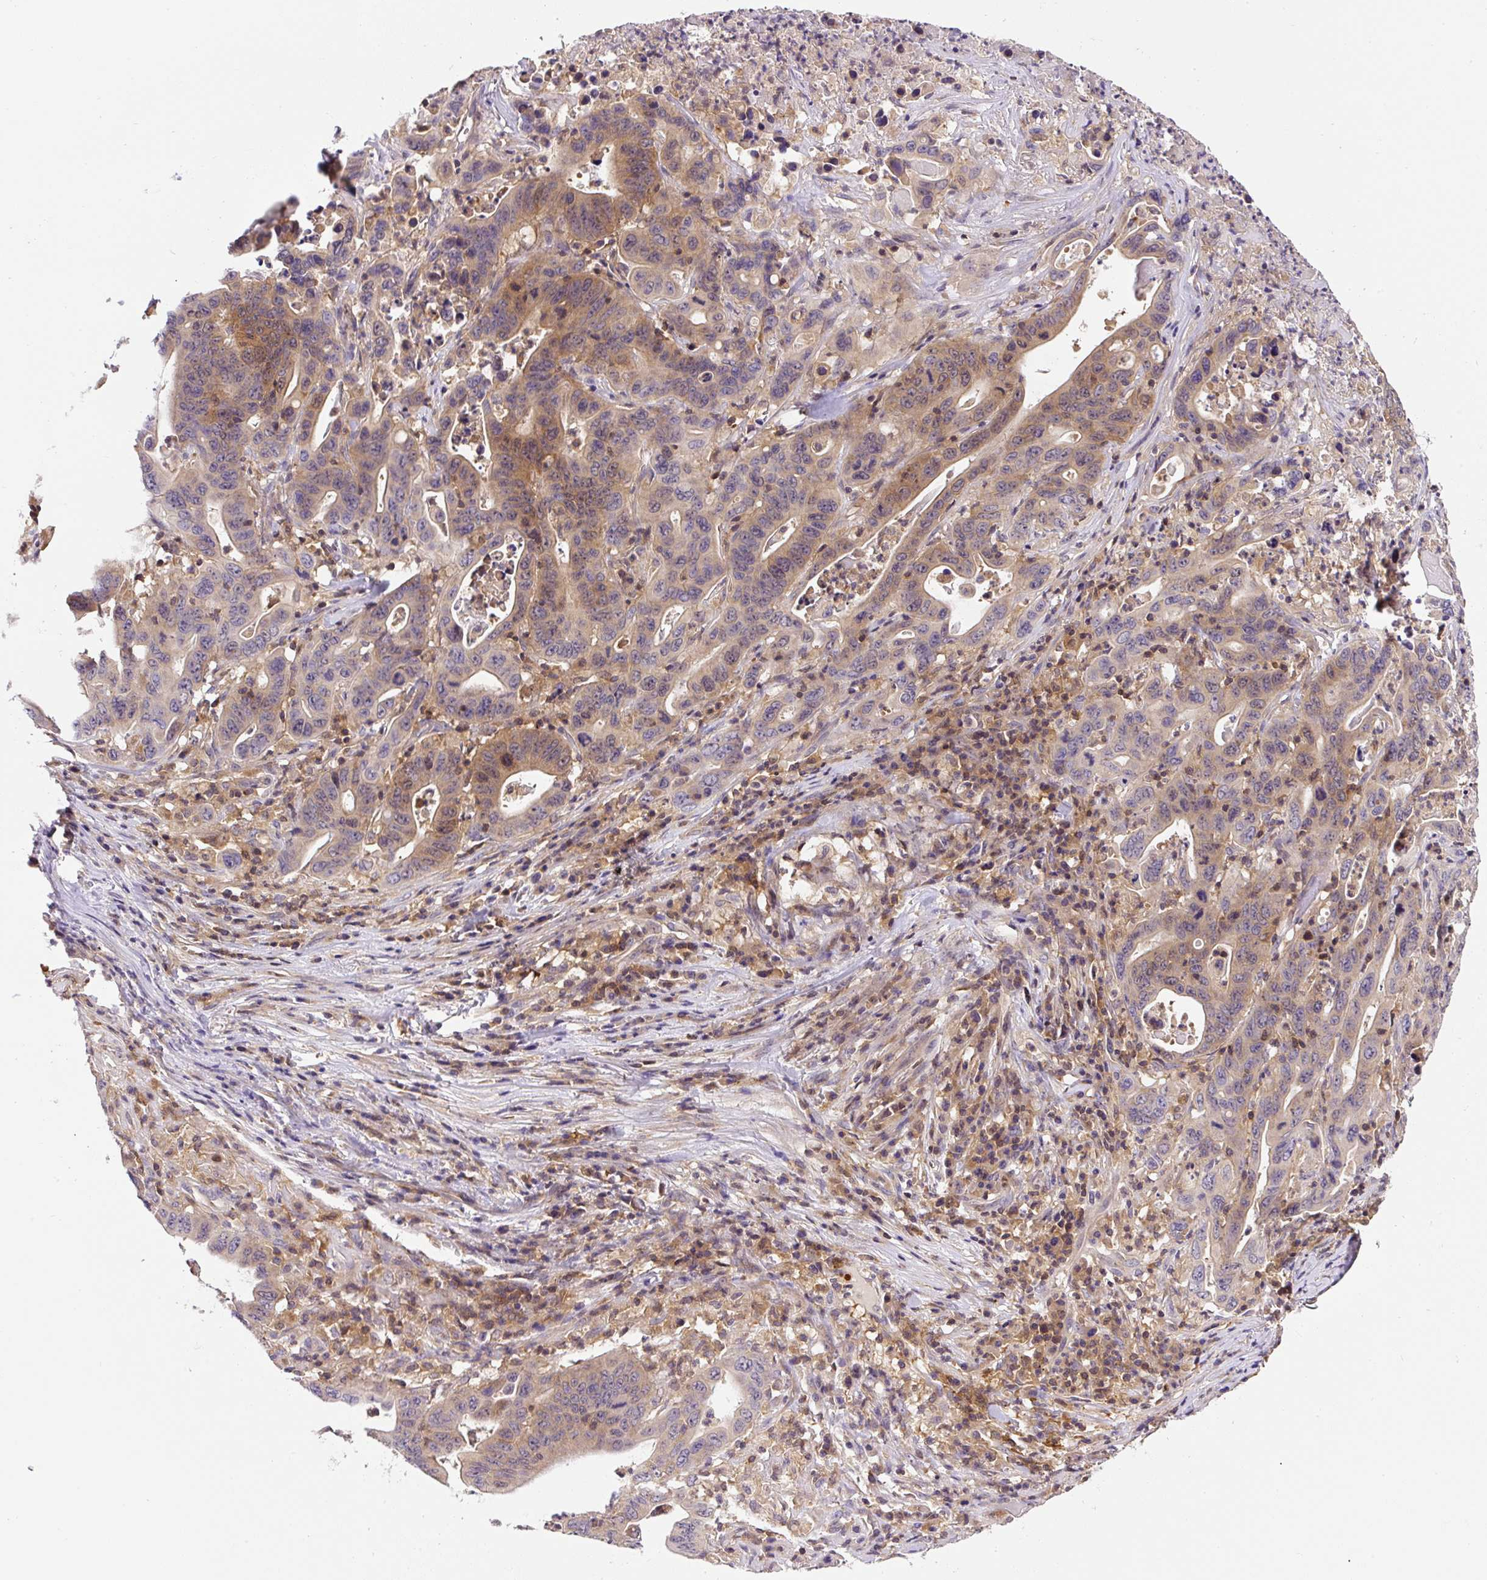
{"staining": {"intensity": "moderate", "quantity": "25%-75%", "location": "cytoplasmic/membranous"}, "tissue": "lung cancer", "cell_type": "Tumor cells", "image_type": "cancer", "snomed": [{"axis": "morphology", "description": "Adenocarcinoma, NOS"}, {"axis": "topography", "description": "Lung"}], "caption": "Moderate cytoplasmic/membranous protein positivity is identified in about 25%-75% of tumor cells in lung cancer. (brown staining indicates protein expression, while blue staining denotes nuclei).", "gene": "CCDC28A", "patient": {"sex": "female", "age": 60}}